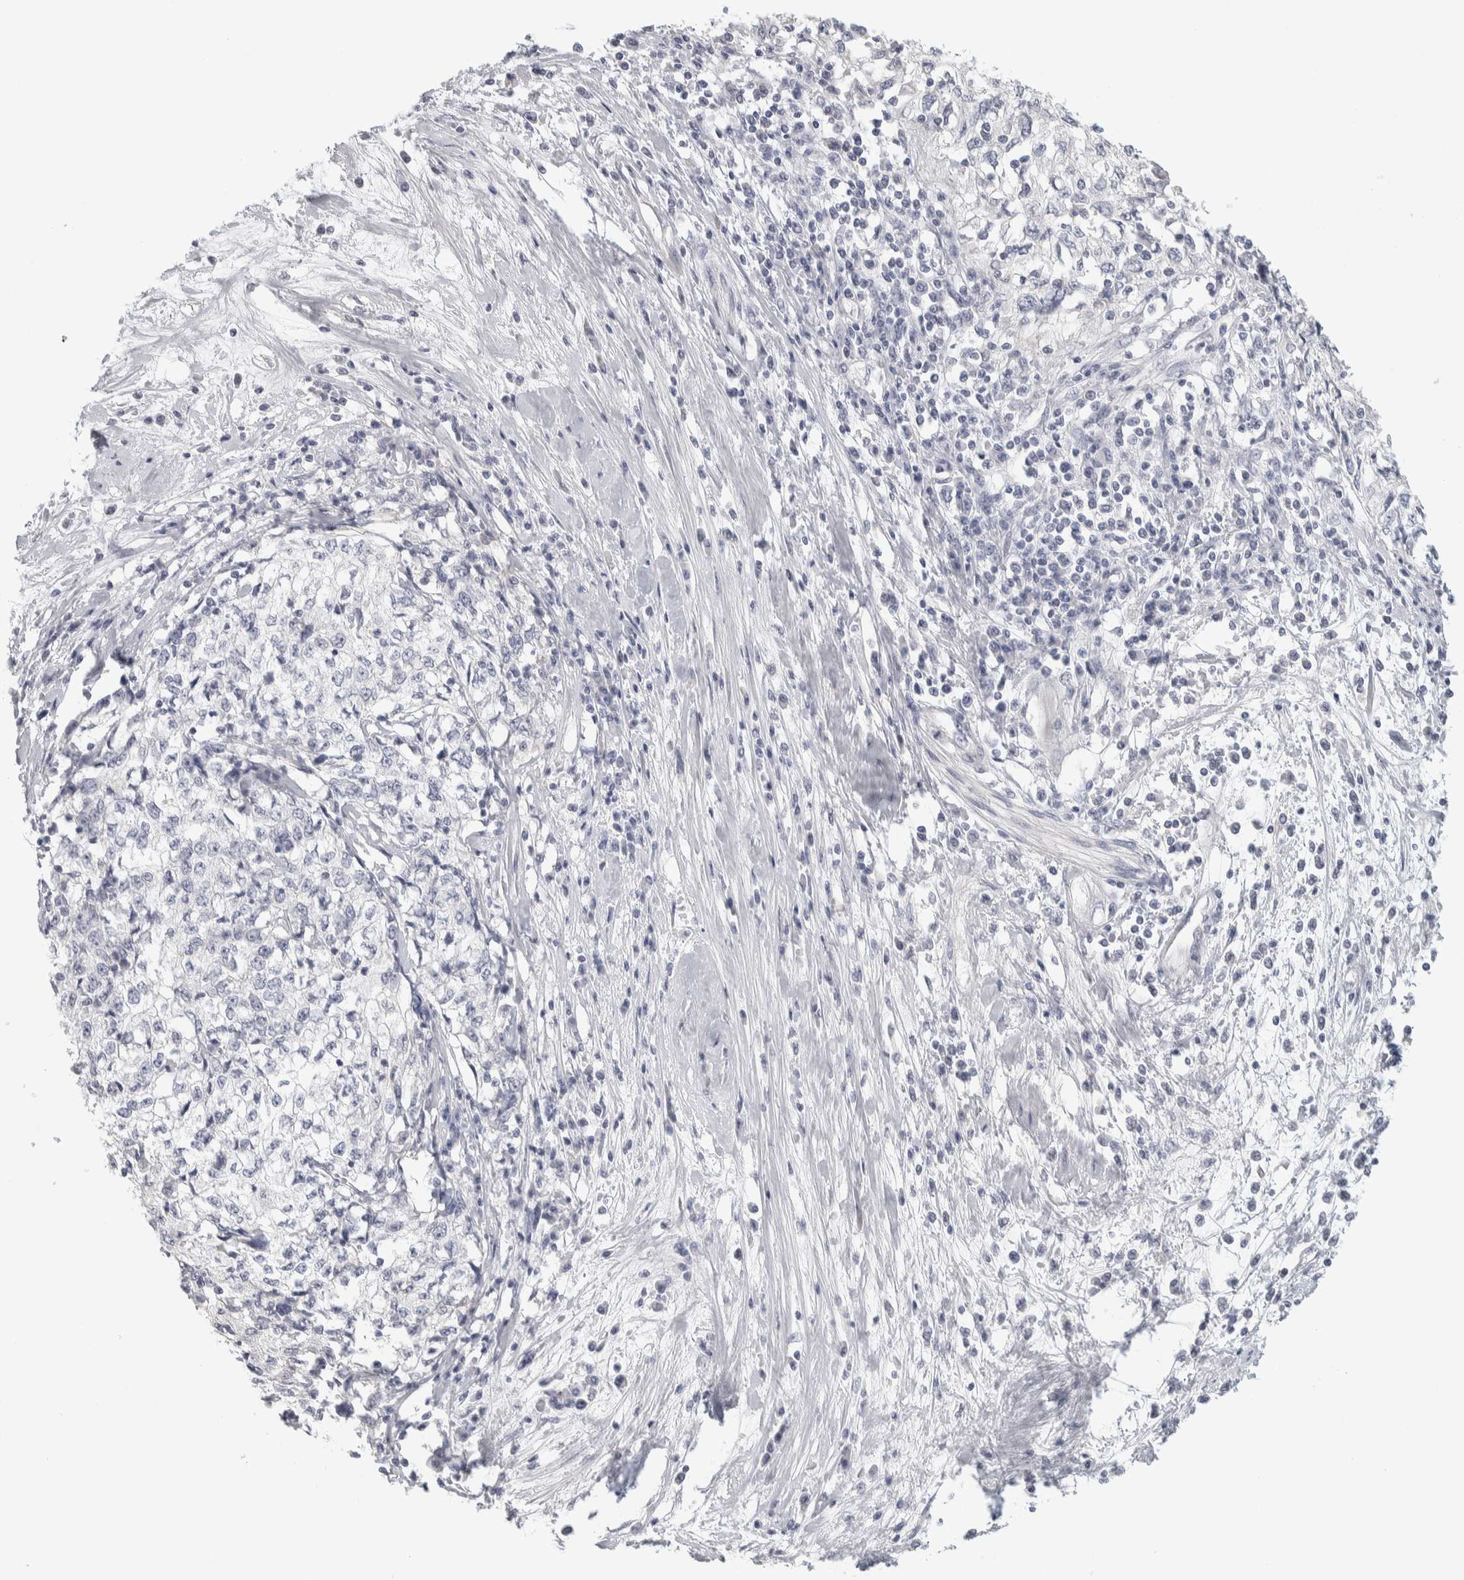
{"staining": {"intensity": "negative", "quantity": "none", "location": "none"}, "tissue": "cervical cancer", "cell_type": "Tumor cells", "image_type": "cancer", "snomed": [{"axis": "morphology", "description": "Squamous cell carcinoma, NOS"}, {"axis": "topography", "description": "Cervix"}], "caption": "A high-resolution photomicrograph shows immunohistochemistry (IHC) staining of squamous cell carcinoma (cervical), which exhibits no significant staining in tumor cells.", "gene": "DCXR", "patient": {"sex": "female", "age": 57}}